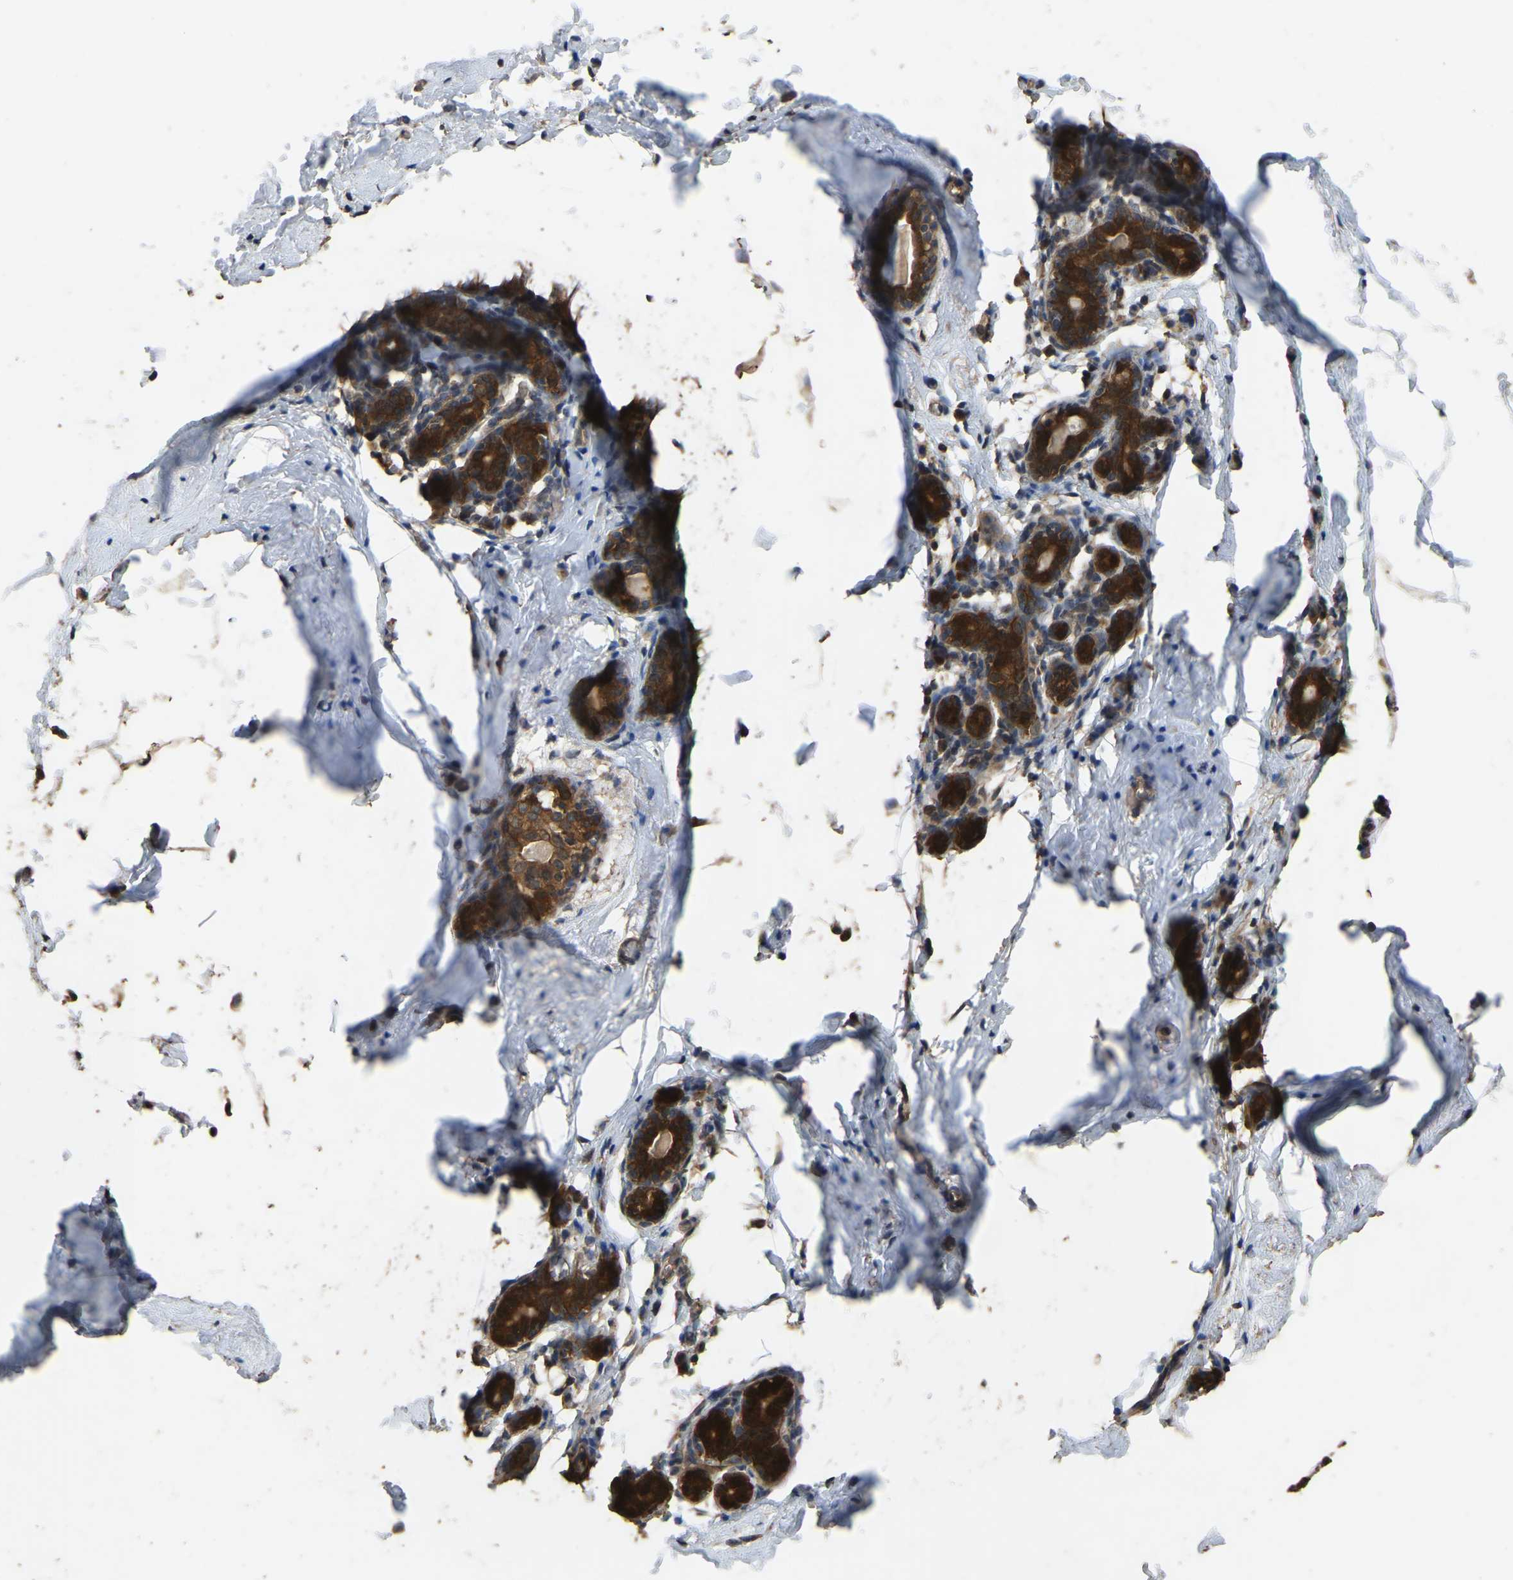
{"staining": {"intensity": "strong", "quantity": ">75%", "location": "cytoplasmic/membranous"}, "tissue": "breast", "cell_type": "Glandular cells", "image_type": "normal", "snomed": [{"axis": "morphology", "description": "Normal tissue, NOS"}, {"axis": "topography", "description": "Breast"}], "caption": "Immunohistochemical staining of benign breast demonstrates high levels of strong cytoplasmic/membranous staining in approximately >75% of glandular cells.", "gene": "FHIT", "patient": {"sex": "female", "age": 62}}